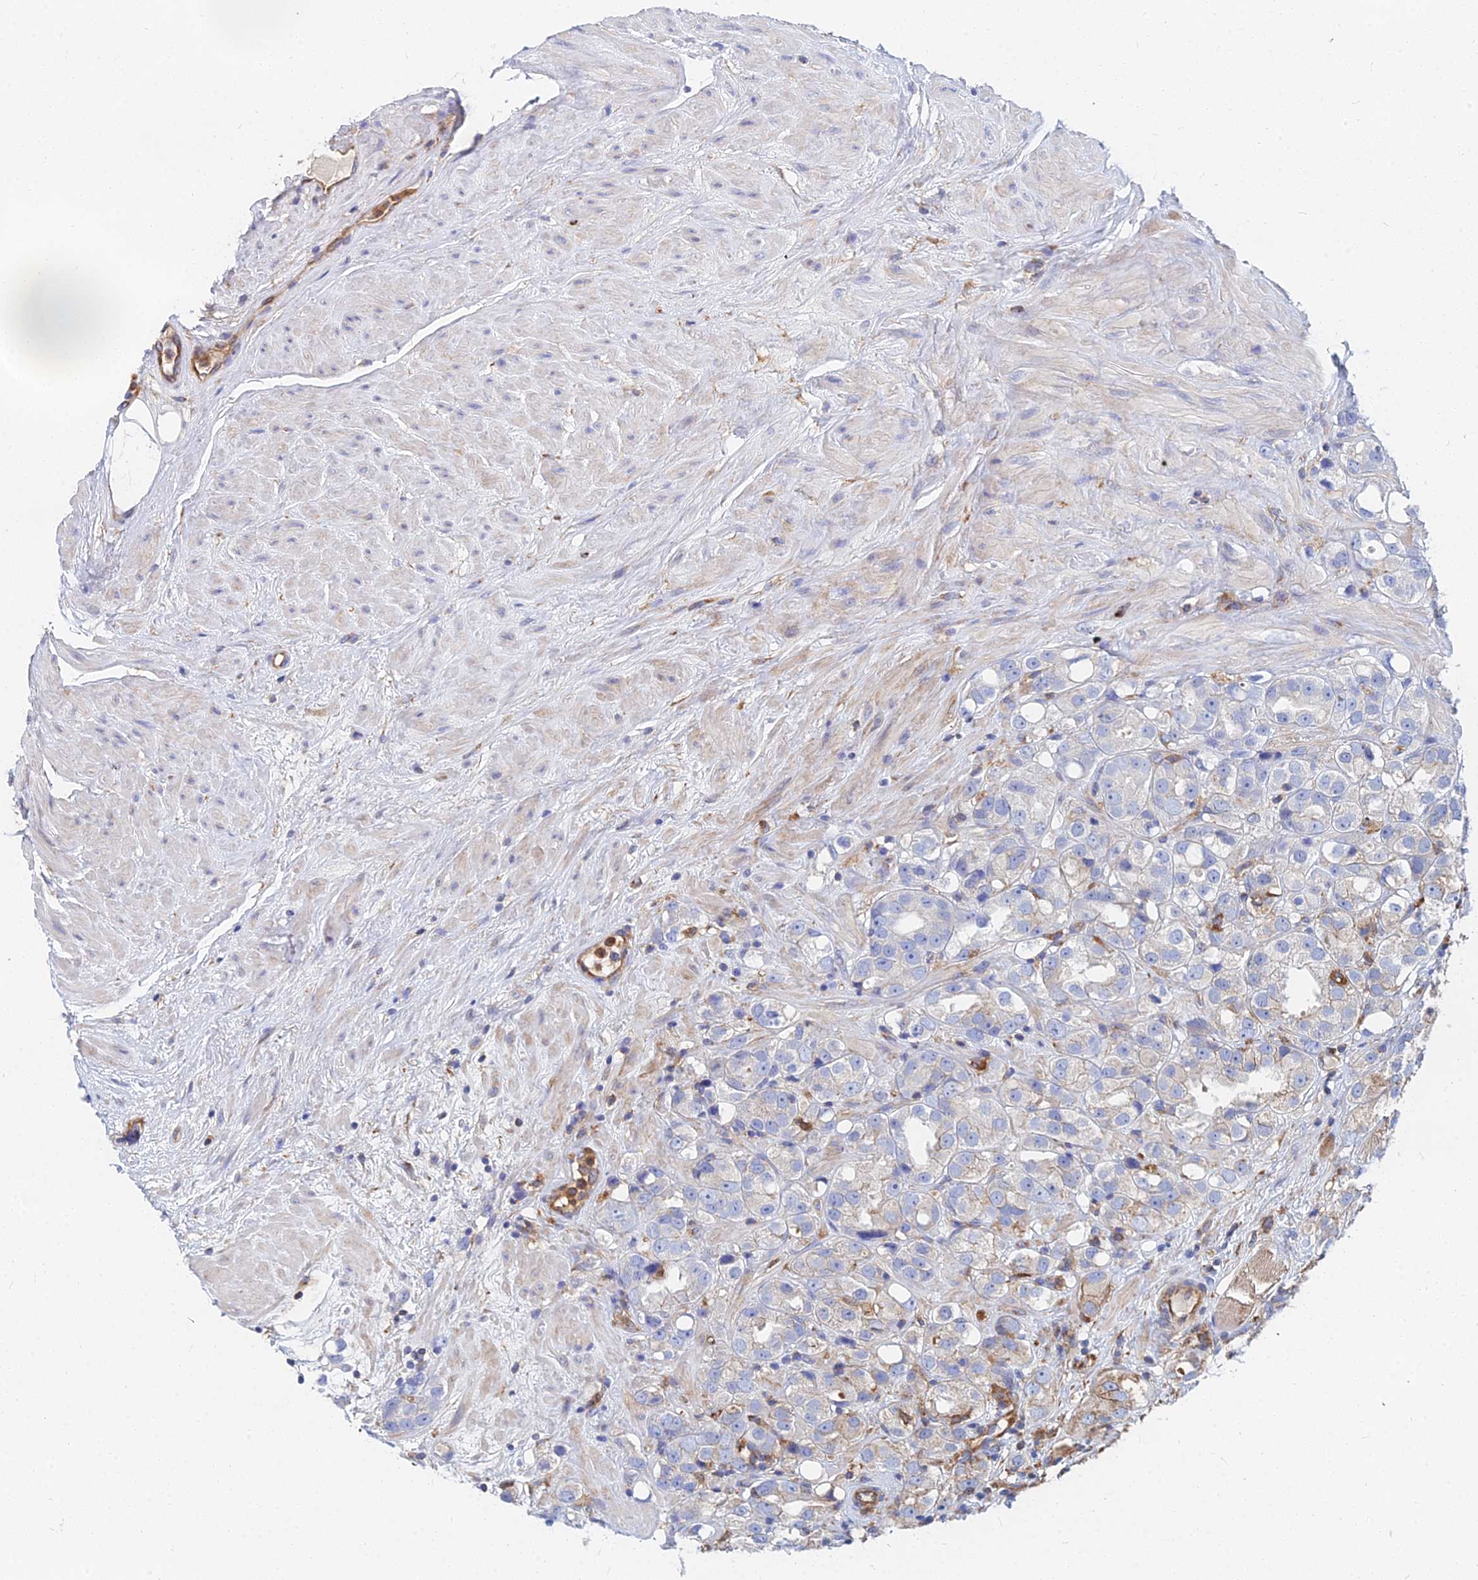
{"staining": {"intensity": "weak", "quantity": "<25%", "location": "cytoplasmic/membranous"}, "tissue": "prostate cancer", "cell_type": "Tumor cells", "image_type": "cancer", "snomed": [{"axis": "morphology", "description": "Adenocarcinoma, NOS"}, {"axis": "topography", "description": "Prostate"}], "caption": "IHC micrograph of neoplastic tissue: adenocarcinoma (prostate) stained with DAB (3,3'-diaminobenzidine) reveals no significant protein expression in tumor cells. (Immunohistochemistry (ihc), brightfield microscopy, high magnification).", "gene": "GPR42", "patient": {"sex": "male", "age": 79}}